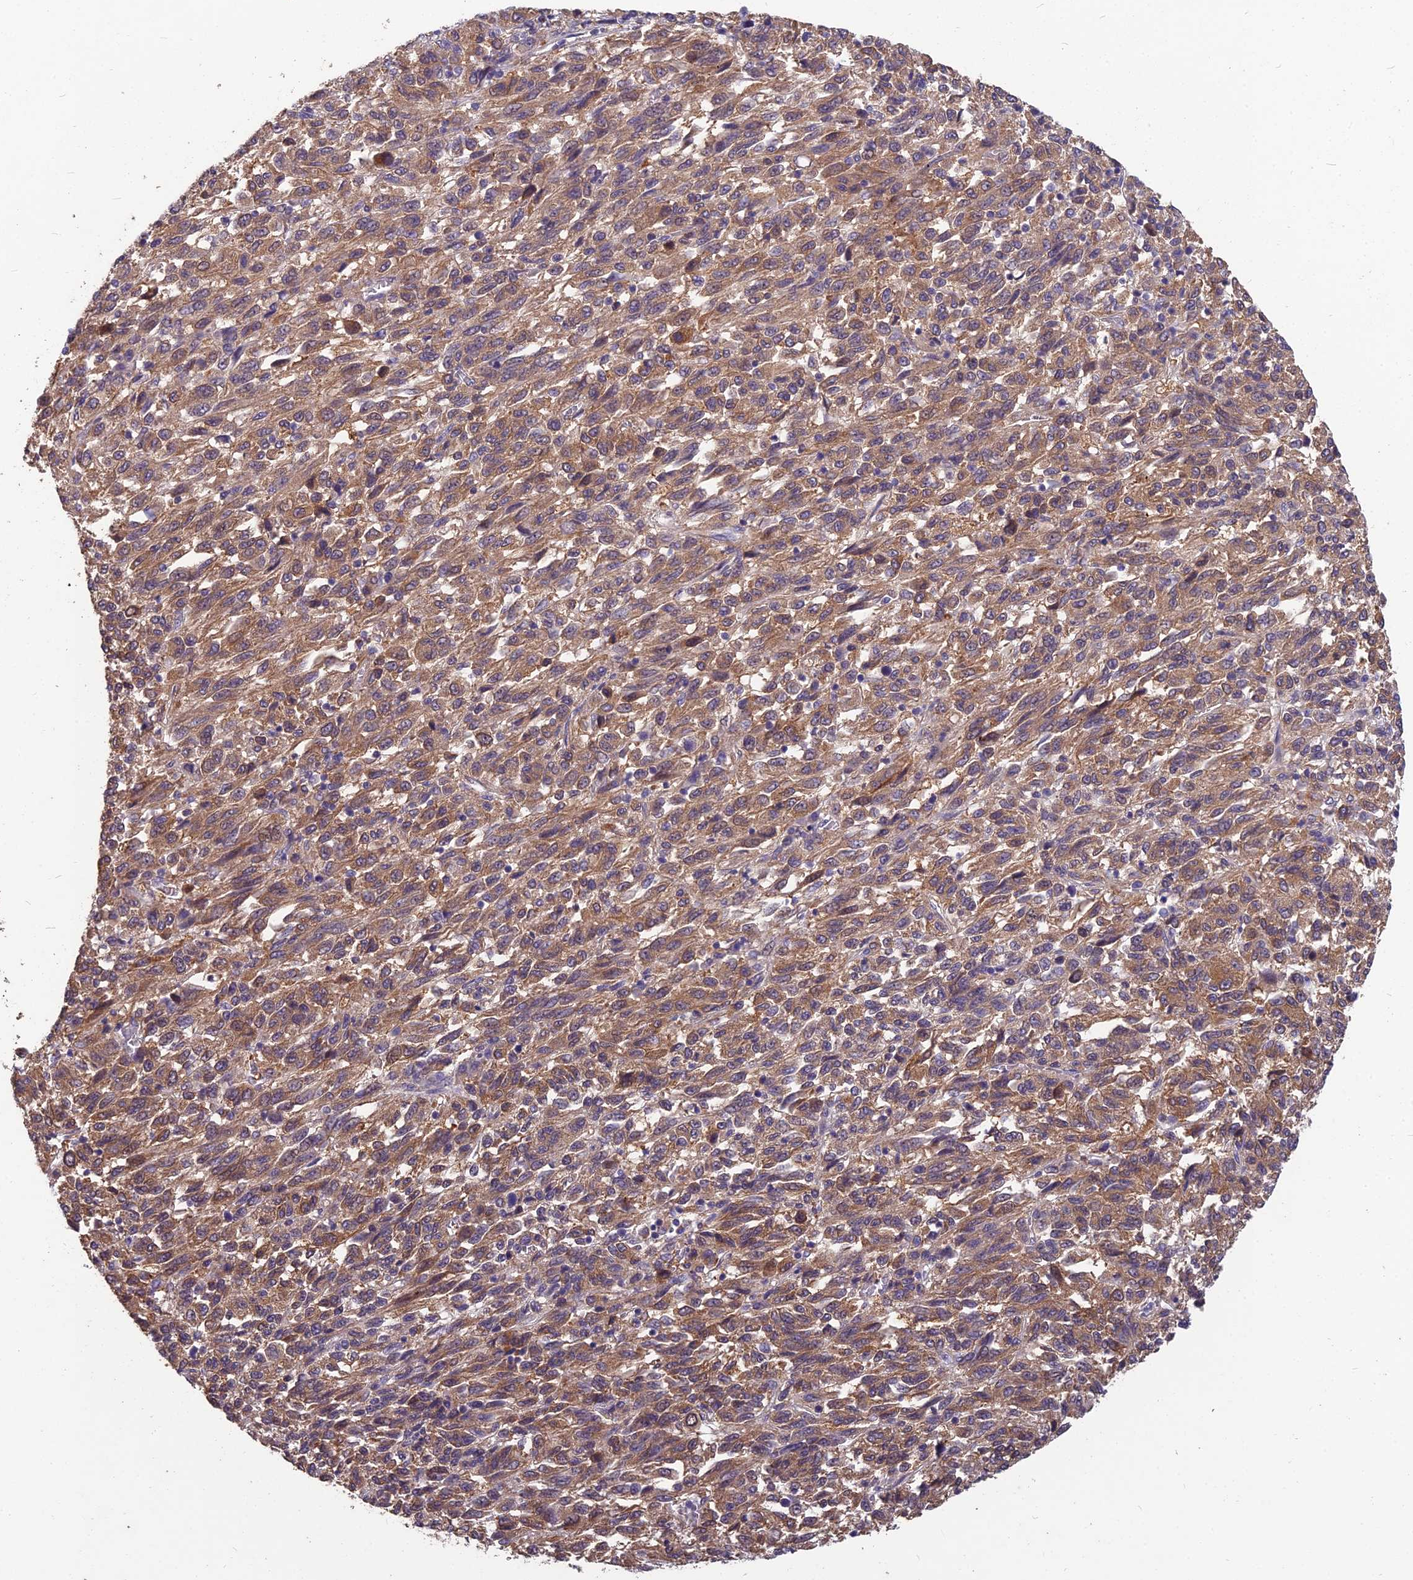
{"staining": {"intensity": "moderate", "quantity": ">75%", "location": "cytoplasmic/membranous"}, "tissue": "melanoma", "cell_type": "Tumor cells", "image_type": "cancer", "snomed": [{"axis": "morphology", "description": "Malignant melanoma, Metastatic site"}, {"axis": "topography", "description": "Lung"}], "caption": "A high-resolution image shows immunohistochemistry staining of malignant melanoma (metastatic site), which exhibits moderate cytoplasmic/membranous staining in approximately >75% of tumor cells.", "gene": "CEACAM16", "patient": {"sex": "male", "age": 64}}